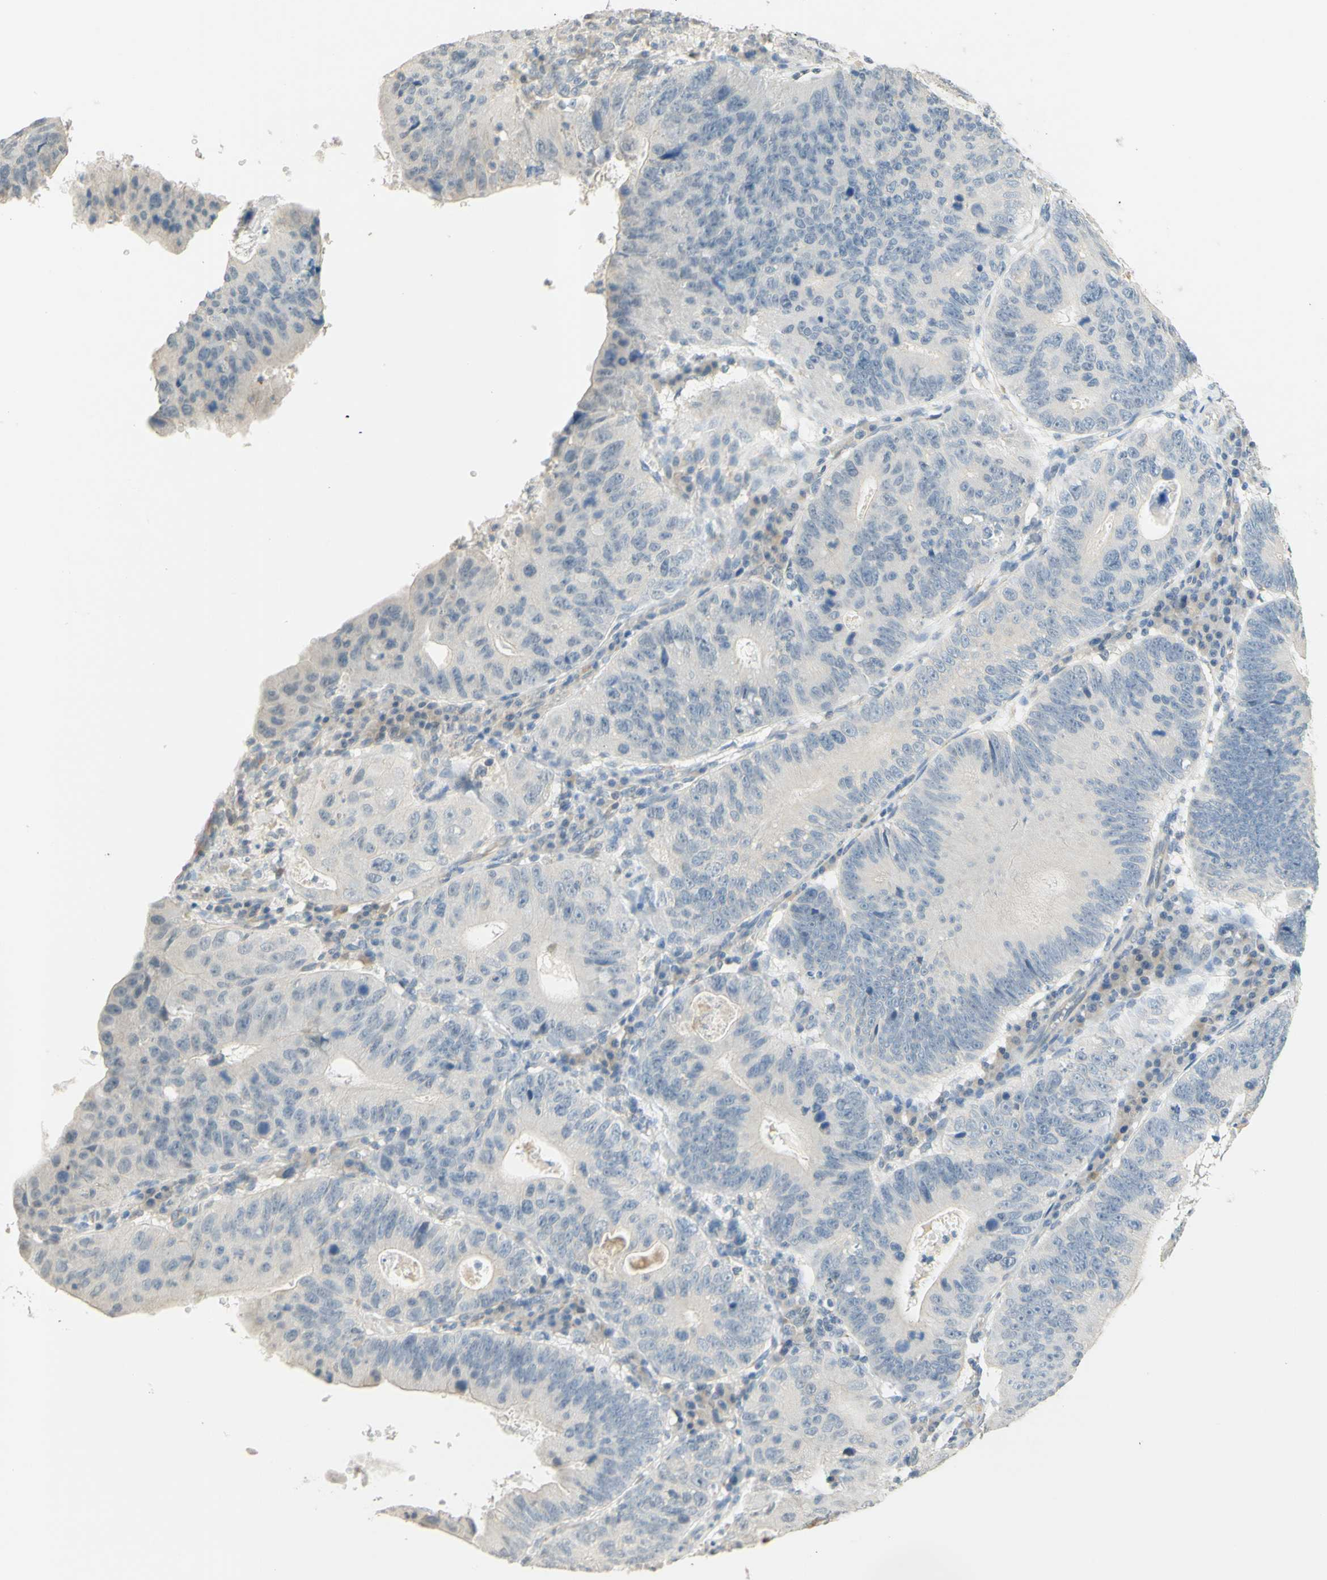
{"staining": {"intensity": "negative", "quantity": "none", "location": "none"}, "tissue": "stomach cancer", "cell_type": "Tumor cells", "image_type": "cancer", "snomed": [{"axis": "morphology", "description": "Adenocarcinoma, NOS"}, {"axis": "topography", "description": "Stomach"}], "caption": "High magnification brightfield microscopy of adenocarcinoma (stomach) stained with DAB (brown) and counterstained with hematoxylin (blue): tumor cells show no significant expression.", "gene": "MAG", "patient": {"sex": "male", "age": 59}}